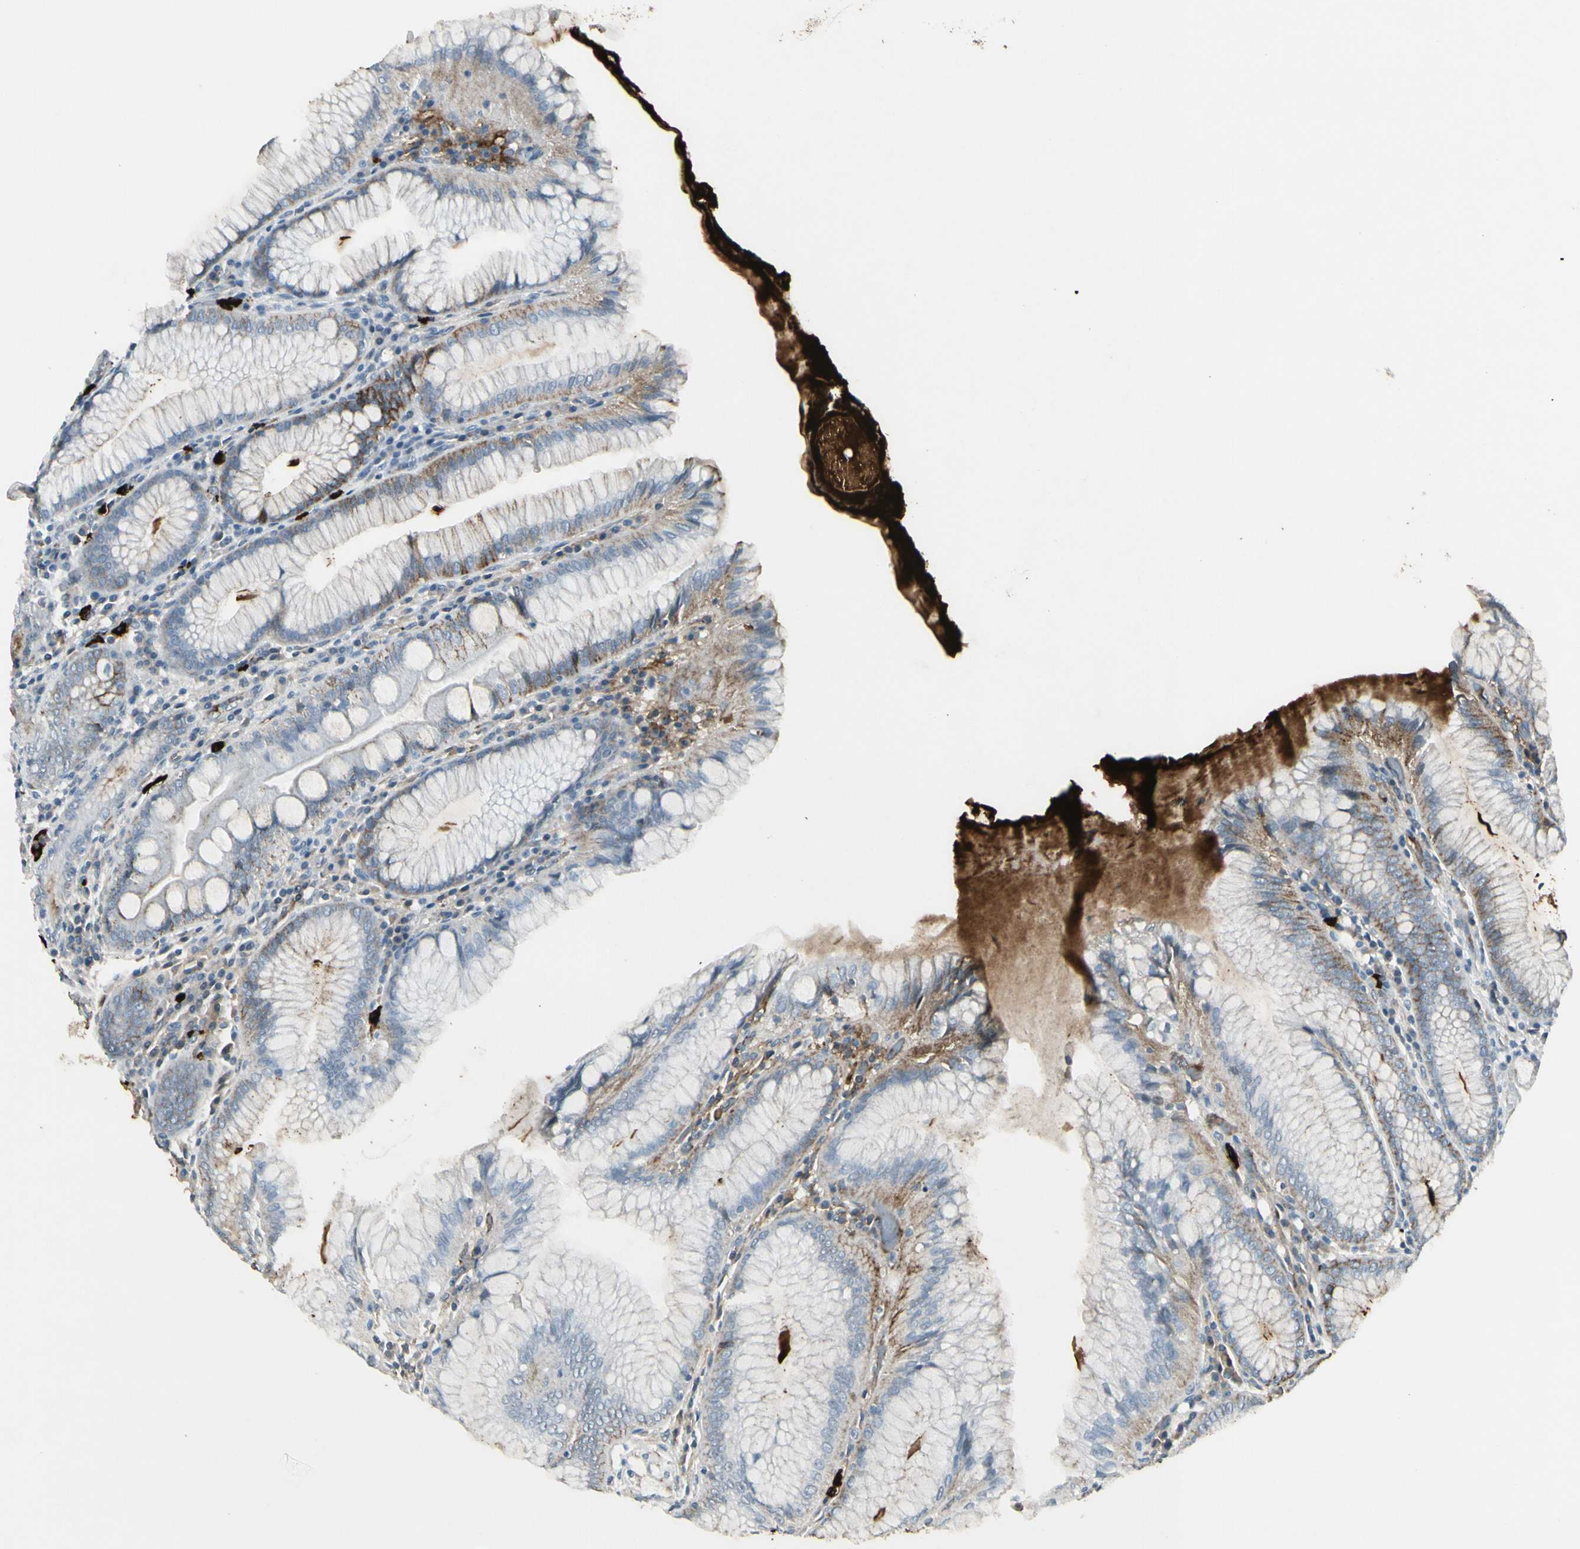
{"staining": {"intensity": "strong", "quantity": "25%-75%", "location": "cytoplasmic/membranous"}, "tissue": "stomach", "cell_type": "Glandular cells", "image_type": "normal", "snomed": [{"axis": "morphology", "description": "Normal tissue, NOS"}, {"axis": "topography", "description": "Stomach, lower"}], "caption": "Immunohistochemistry (IHC) staining of benign stomach, which demonstrates high levels of strong cytoplasmic/membranous staining in approximately 25%-75% of glandular cells indicating strong cytoplasmic/membranous protein positivity. The staining was performed using DAB (brown) for protein detection and nuclei were counterstained in hematoxylin (blue).", "gene": "IGHM", "patient": {"sex": "female", "age": 76}}